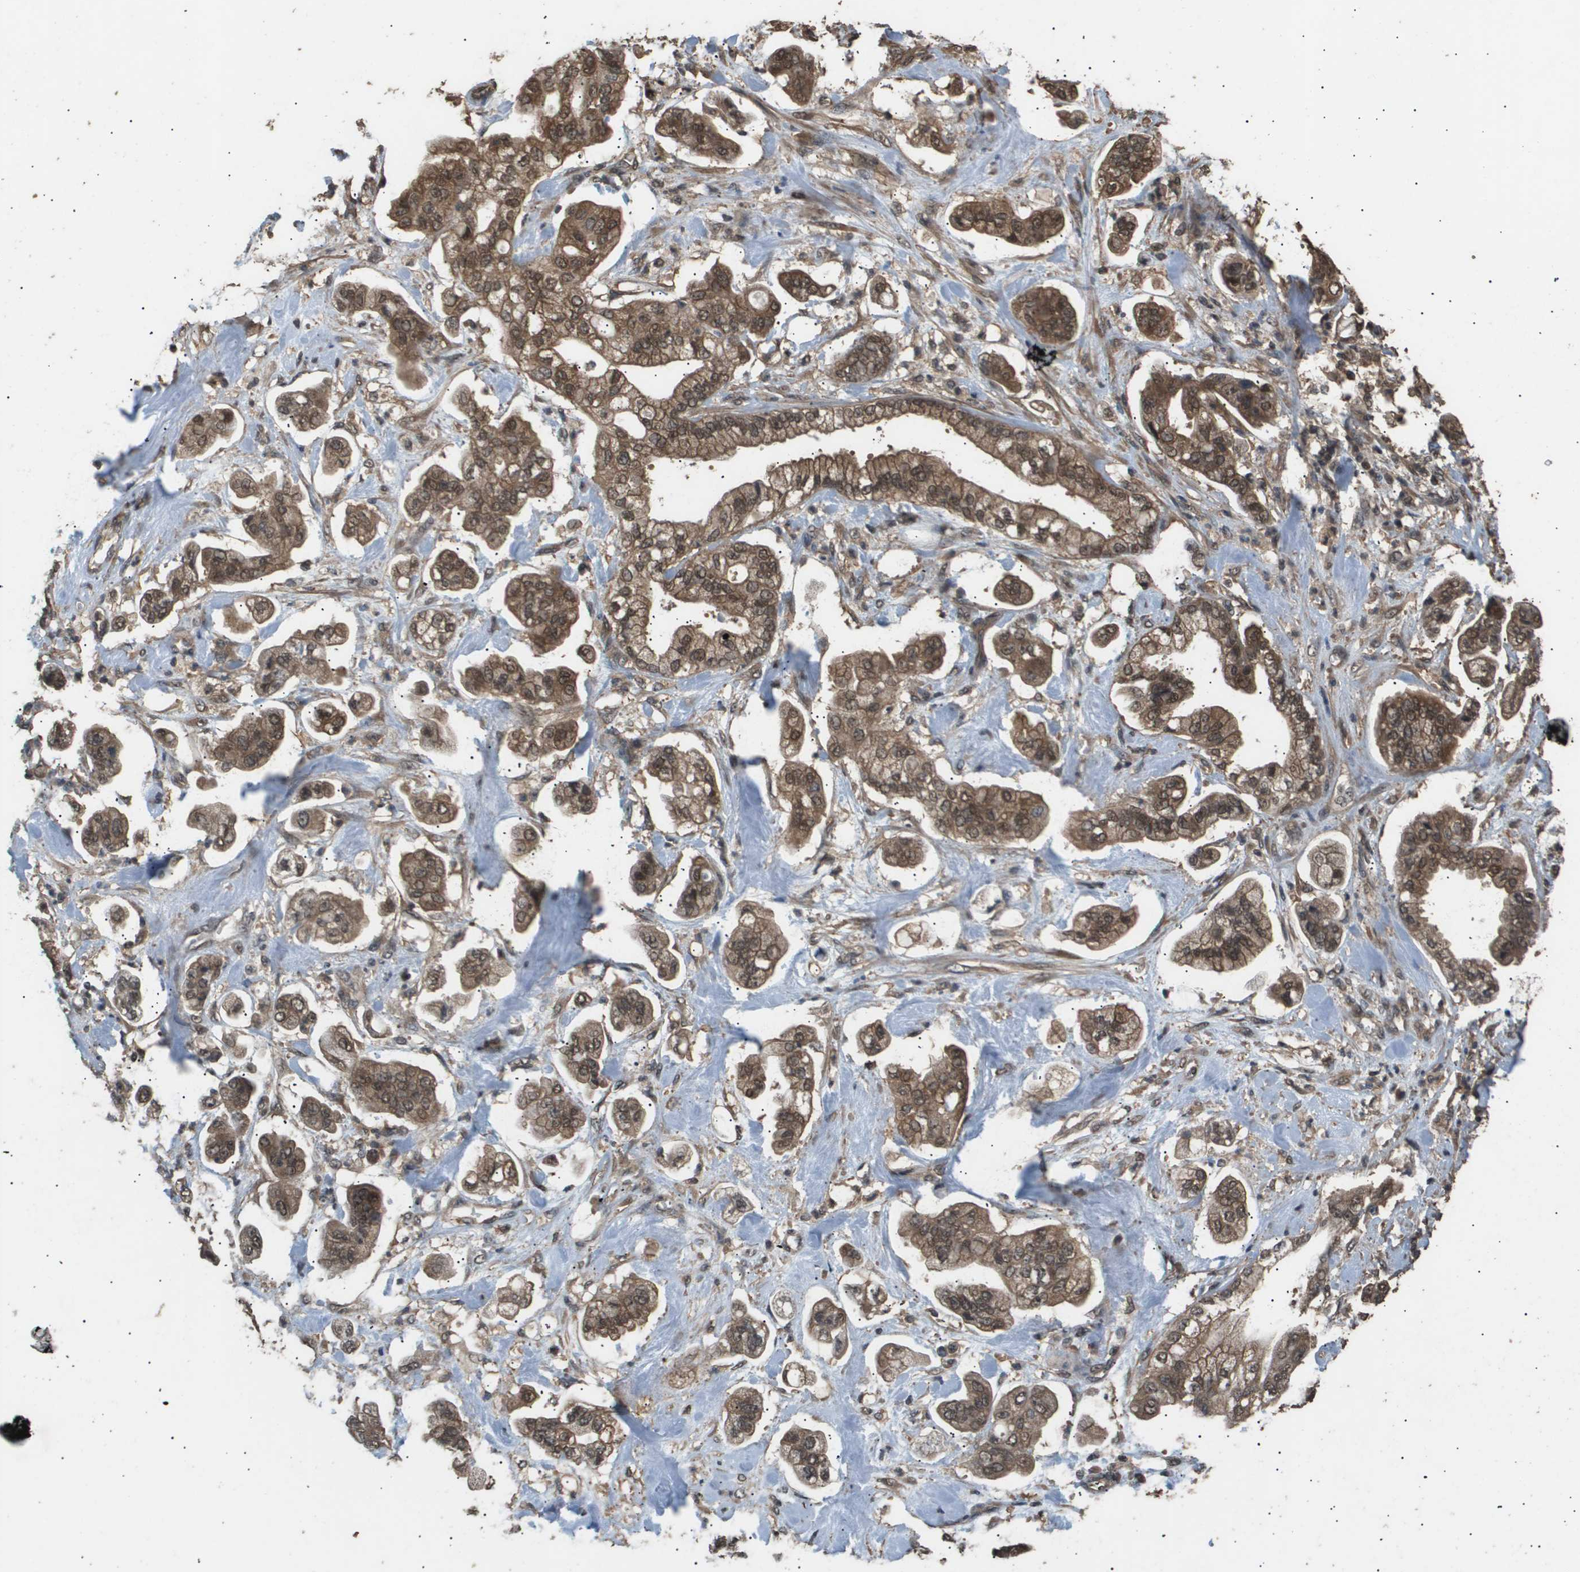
{"staining": {"intensity": "moderate", "quantity": ">75%", "location": "cytoplasmic/membranous,nuclear"}, "tissue": "stomach cancer", "cell_type": "Tumor cells", "image_type": "cancer", "snomed": [{"axis": "morphology", "description": "Adenocarcinoma, NOS"}, {"axis": "topography", "description": "Stomach"}], "caption": "Immunohistochemistry (IHC) of adenocarcinoma (stomach) demonstrates medium levels of moderate cytoplasmic/membranous and nuclear staining in about >75% of tumor cells. The staining was performed using DAB, with brown indicating positive protein expression. Nuclei are stained blue with hematoxylin.", "gene": "ING1", "patient": {"sex": "male", "age": 62}}